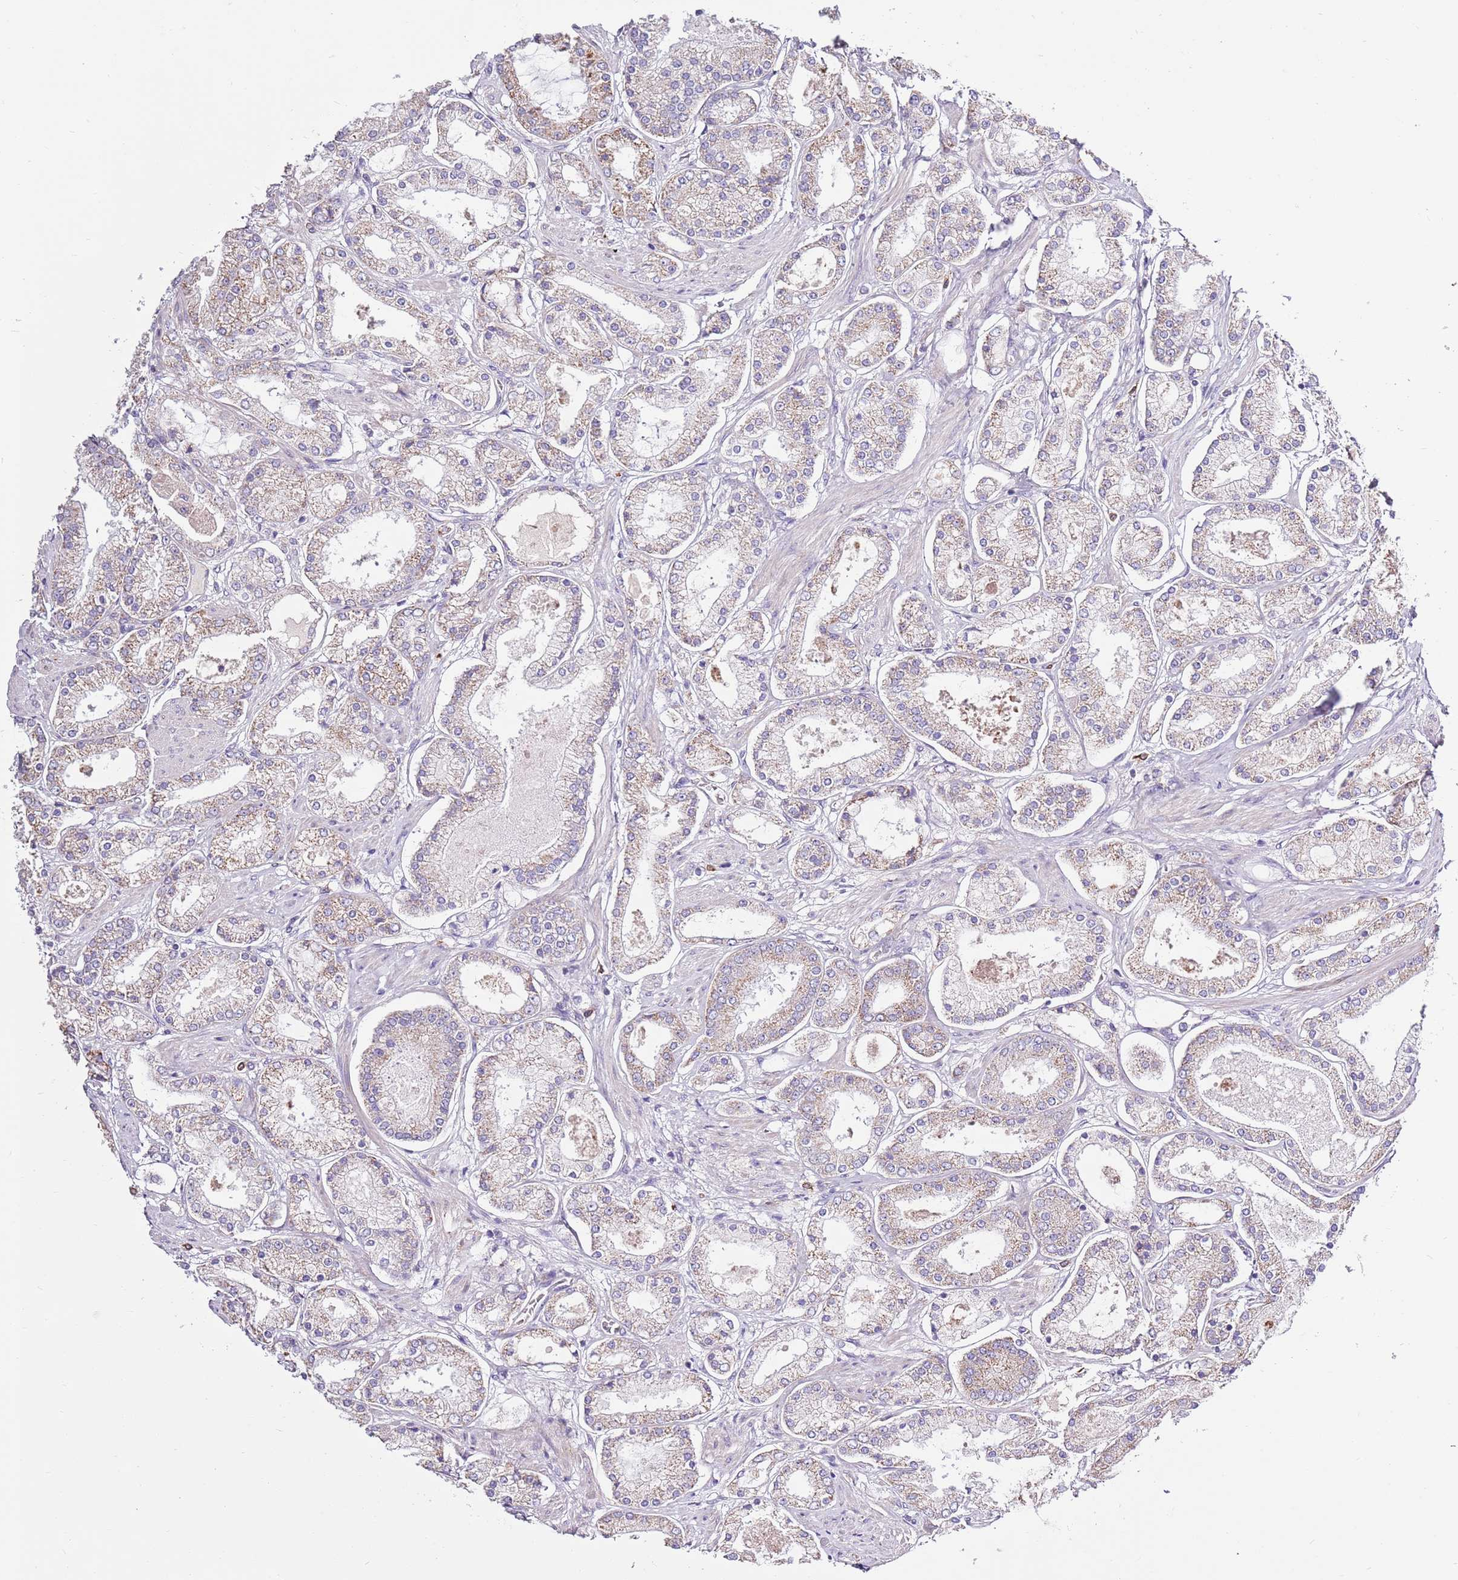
{"staining": {"intensity": "weak", "quantity": "25%-75%", "location": "cytoplasmic/membranous"}, "tissue": "prostate cancer", "cell_type": "Tumor cells", "image_type": "cancer", "snomed": [{"axis": "morphology", "description": "Adenocarcinoma, High grade"}, {"axis": "topography", "description": "Prostate"}], "caption": "This histopathology image exhibits immunohistochemistry (IHC) staining of prostate cancer (adenocarcinoma (high-grade)), with low weak cytoplasmic/membranous positivity in approximately 25%-75% of tumor cells.", "gene": "SMG1", "patient": {"sex": "male", "age": 69}}